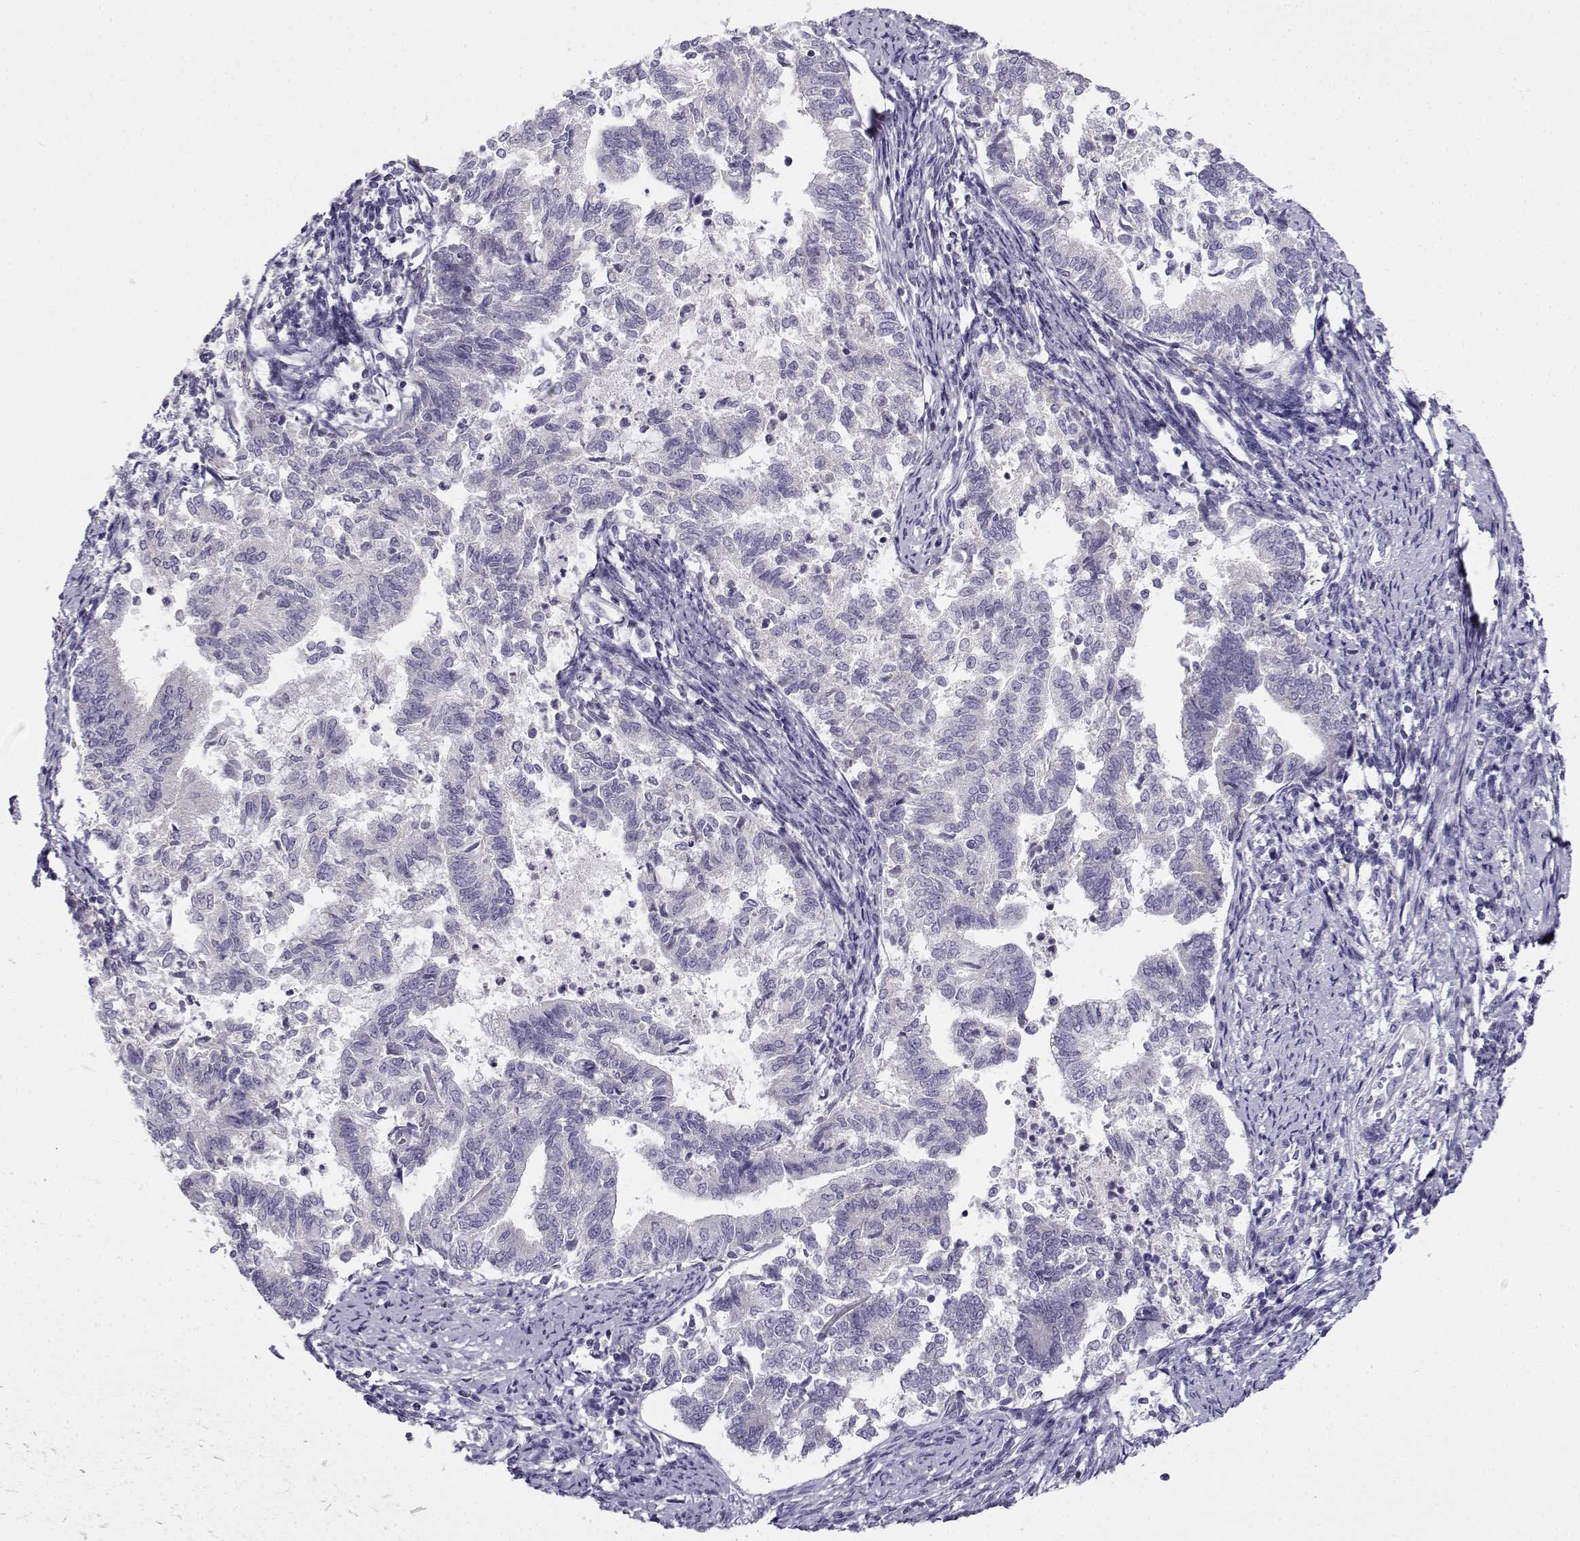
{"staining": {"intensity": "negative", "quantity": "none", "location": "none"}, "tissue": "endometrial cancer", "cell_type": "Tumor cells", "image_type": "cancer", "snomed": [{"axis": "morphology", "description": "Adenocarcinoma, NOS"}, {"axis": "topography", "description": "Endometrium"}], "caption": "Immunohistochemistry (IHC) of human endometrial adenocarcinoma exhibits no expression in tumor cells.", "gene": "FAM166A", "patient": {"sex": "female", "age": 65}}